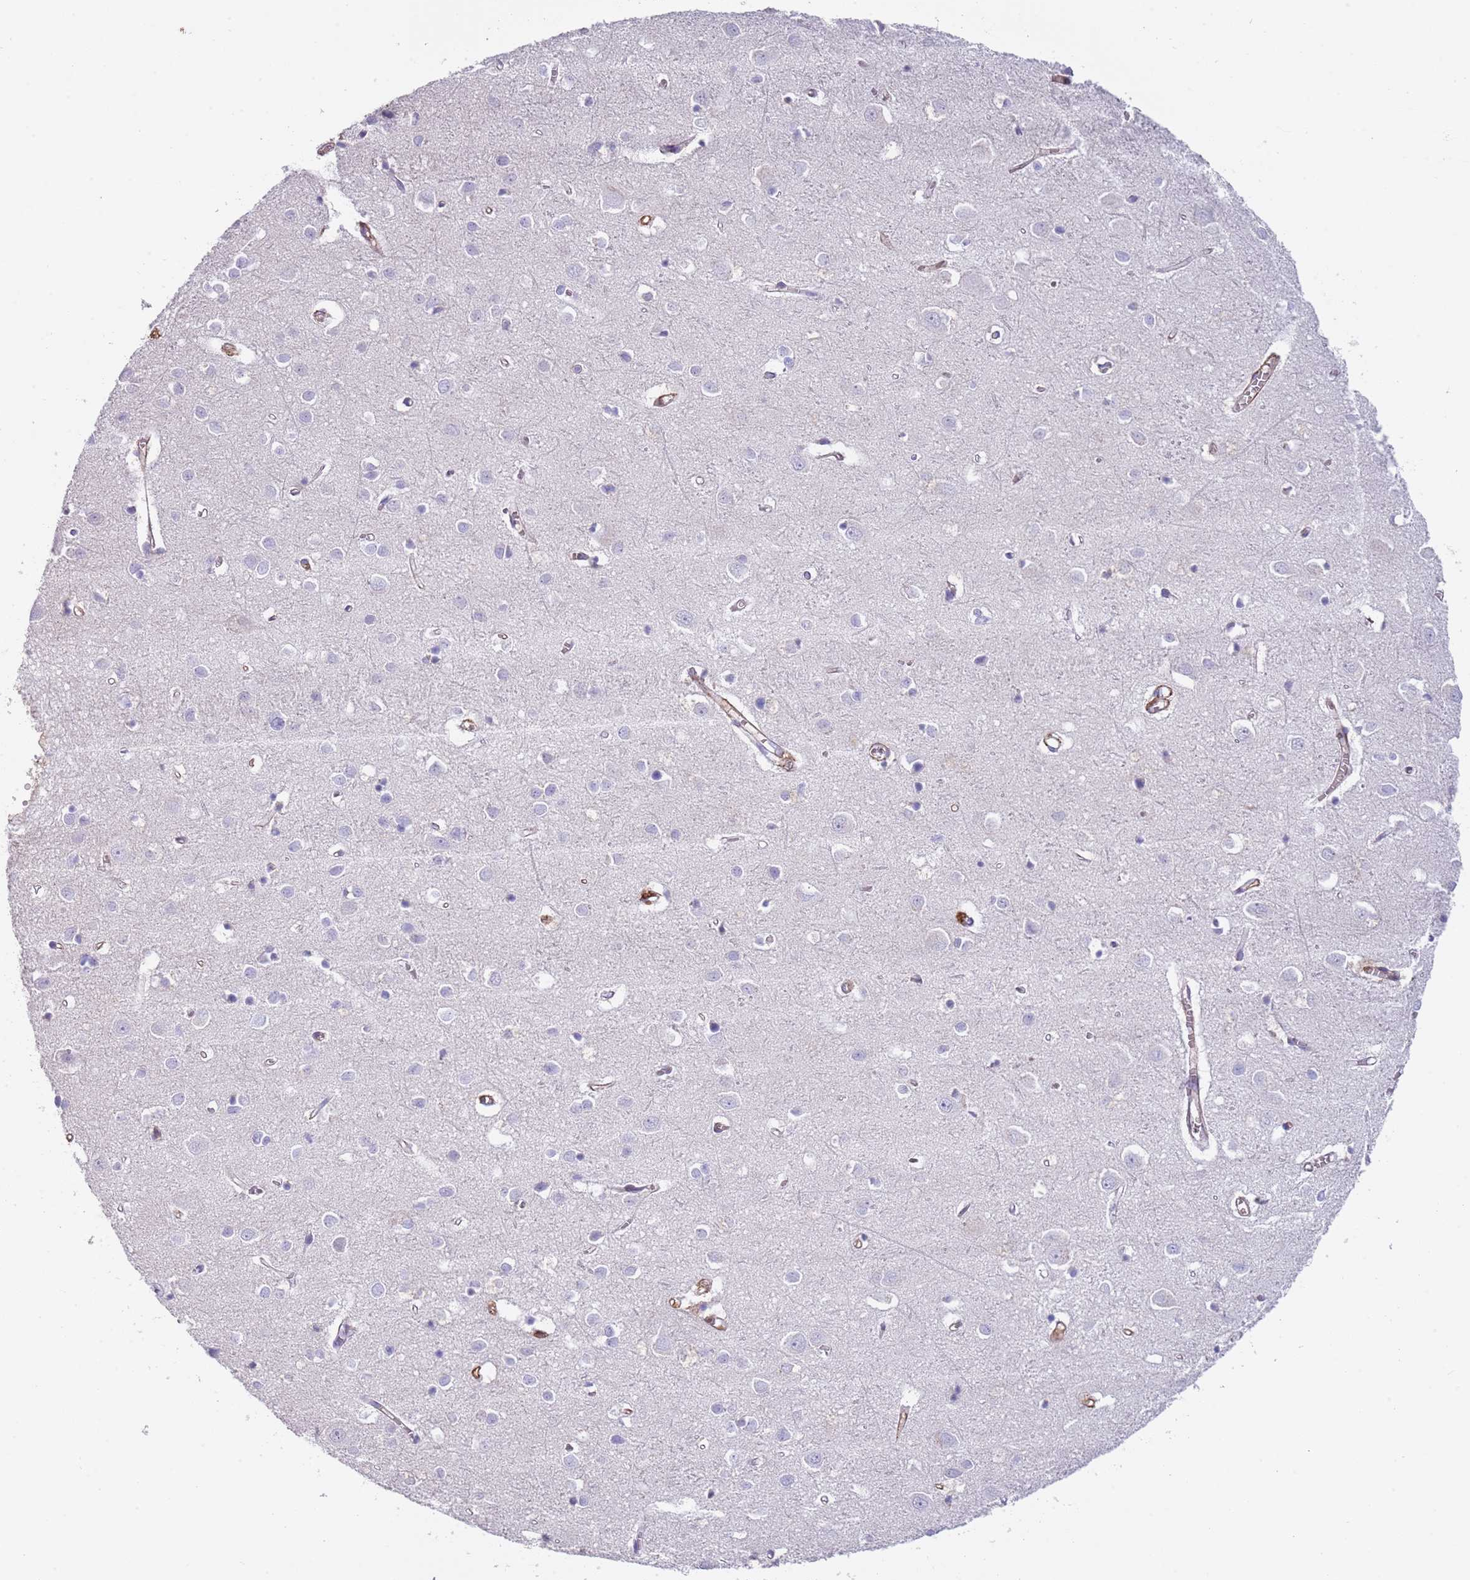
{"staining": {"intensity": "weak", "quantity": ">75%", "location": "cytoplasmic/membranous"}, "tissue": "cerebral cortex", "cell_type": "Endothelial cells", "image_type": "normal", "snomed": [{"axis": "morphology", "description": "Normal tissue, NOS"}, {"axis": "topography", "description": "Cerebral cortex"}], "caption": "Immunohistochemical staining of benign human cerebral cortex shows low levels of weak cytoplasmic/membranous staining in approximately >75% of endothelial cells. (Stains: DAB (3,3'-diaminobenzidine) in brown, nuclei in blue, Microscopy: brightfield microscopy at high magnification).", "gene": "ENSG00000271254", "patient": {"sex": "female", "age": 64}}